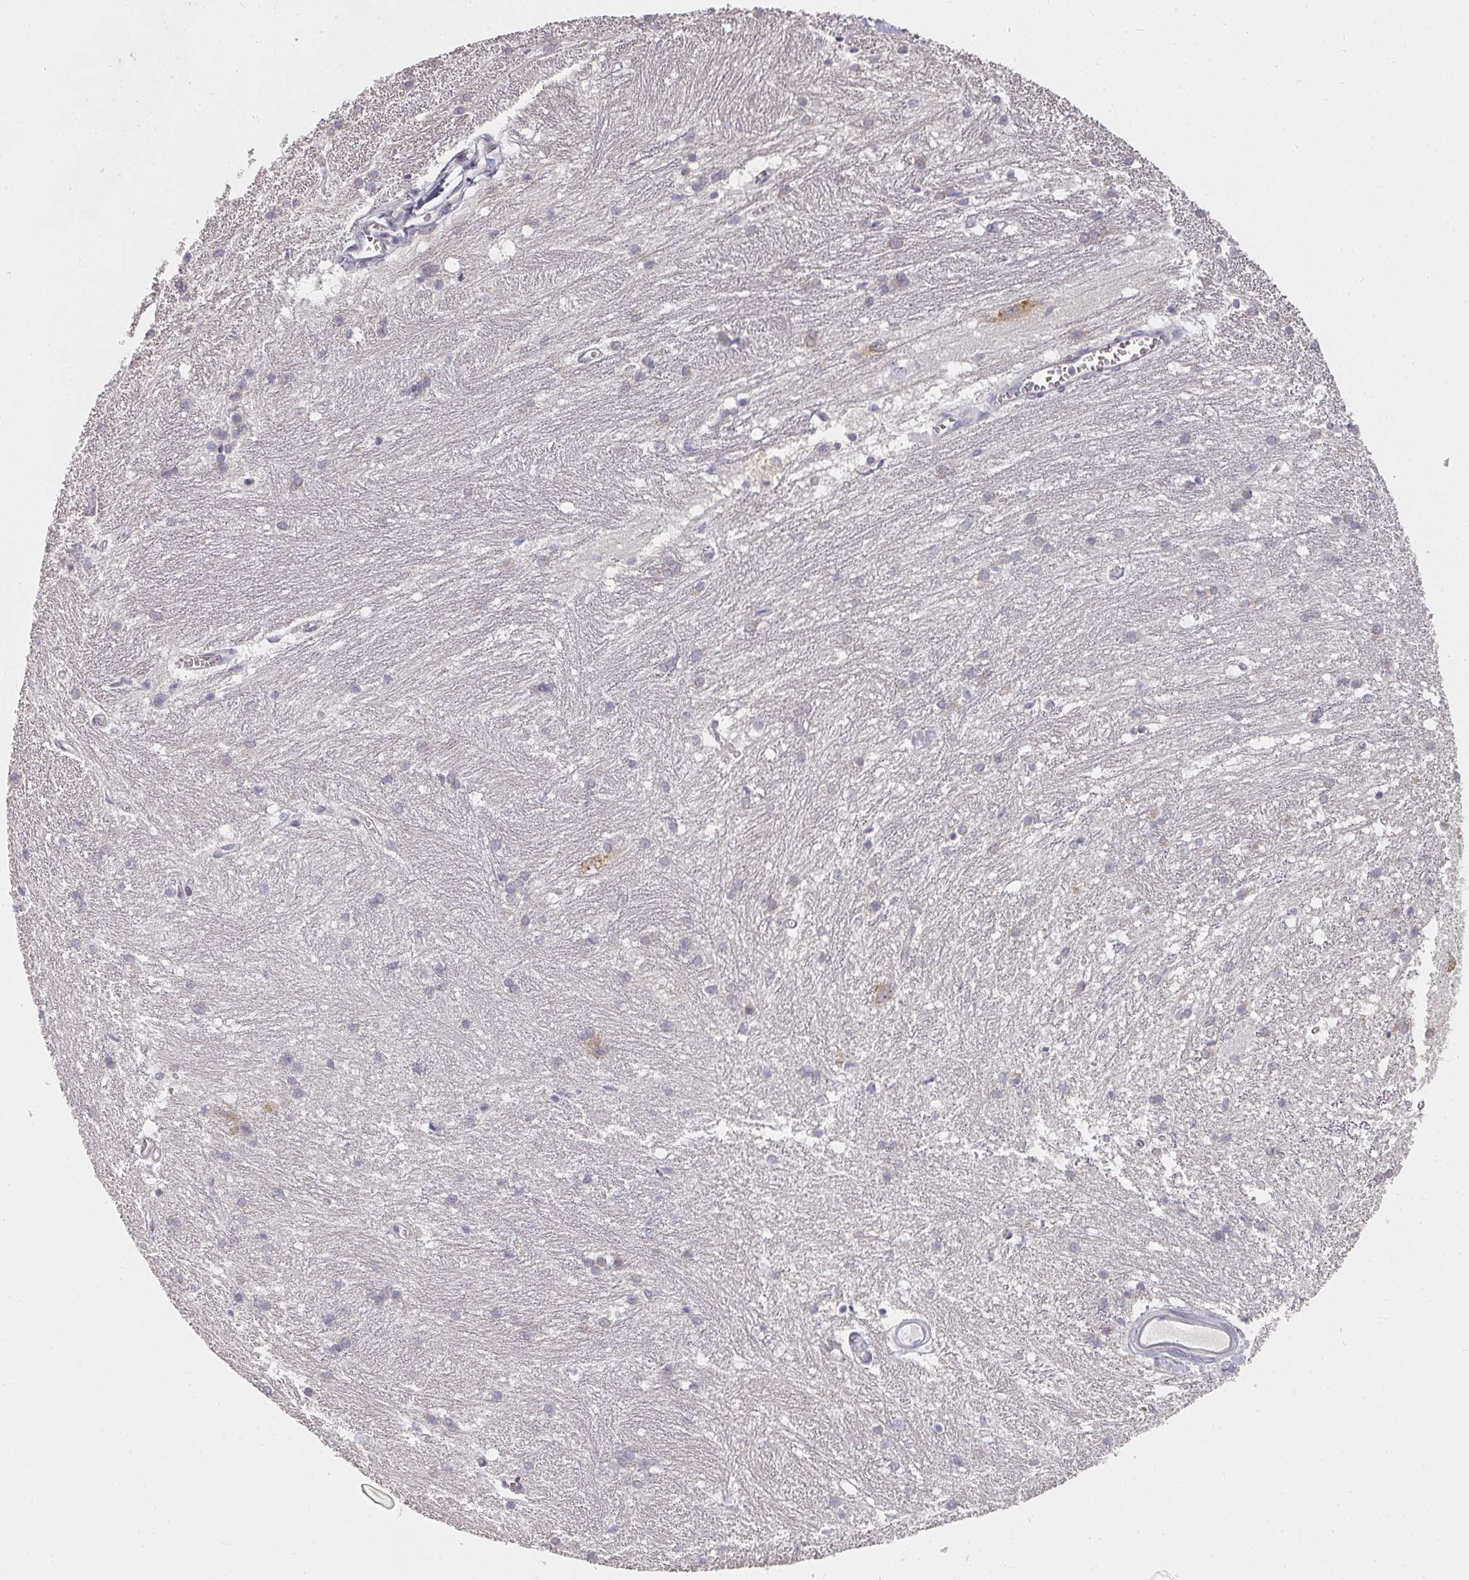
{"staining": {"intensity": "strong", "quantity": "<25%", "location": "cytoplasmic/membranous,nuclear"}, "tissue": "caudate", "cell_type": "Glial cells", "image_type": "normal", "snomed": [{"axis": "morphology", "description": "Normal tissue, NOS"}, {"axis": "topography", "description": "Lateral ventricle wall"}], "caption": "High-power microscopy captured an immunohistochemistry micrograph of unremarkable caudate, revealing strong cytoplasmic/membranous,nuclear positivity in about <25% of glial cells.", "gene": "SHISA2", "patient": {"sex": "male", "age": 37}}